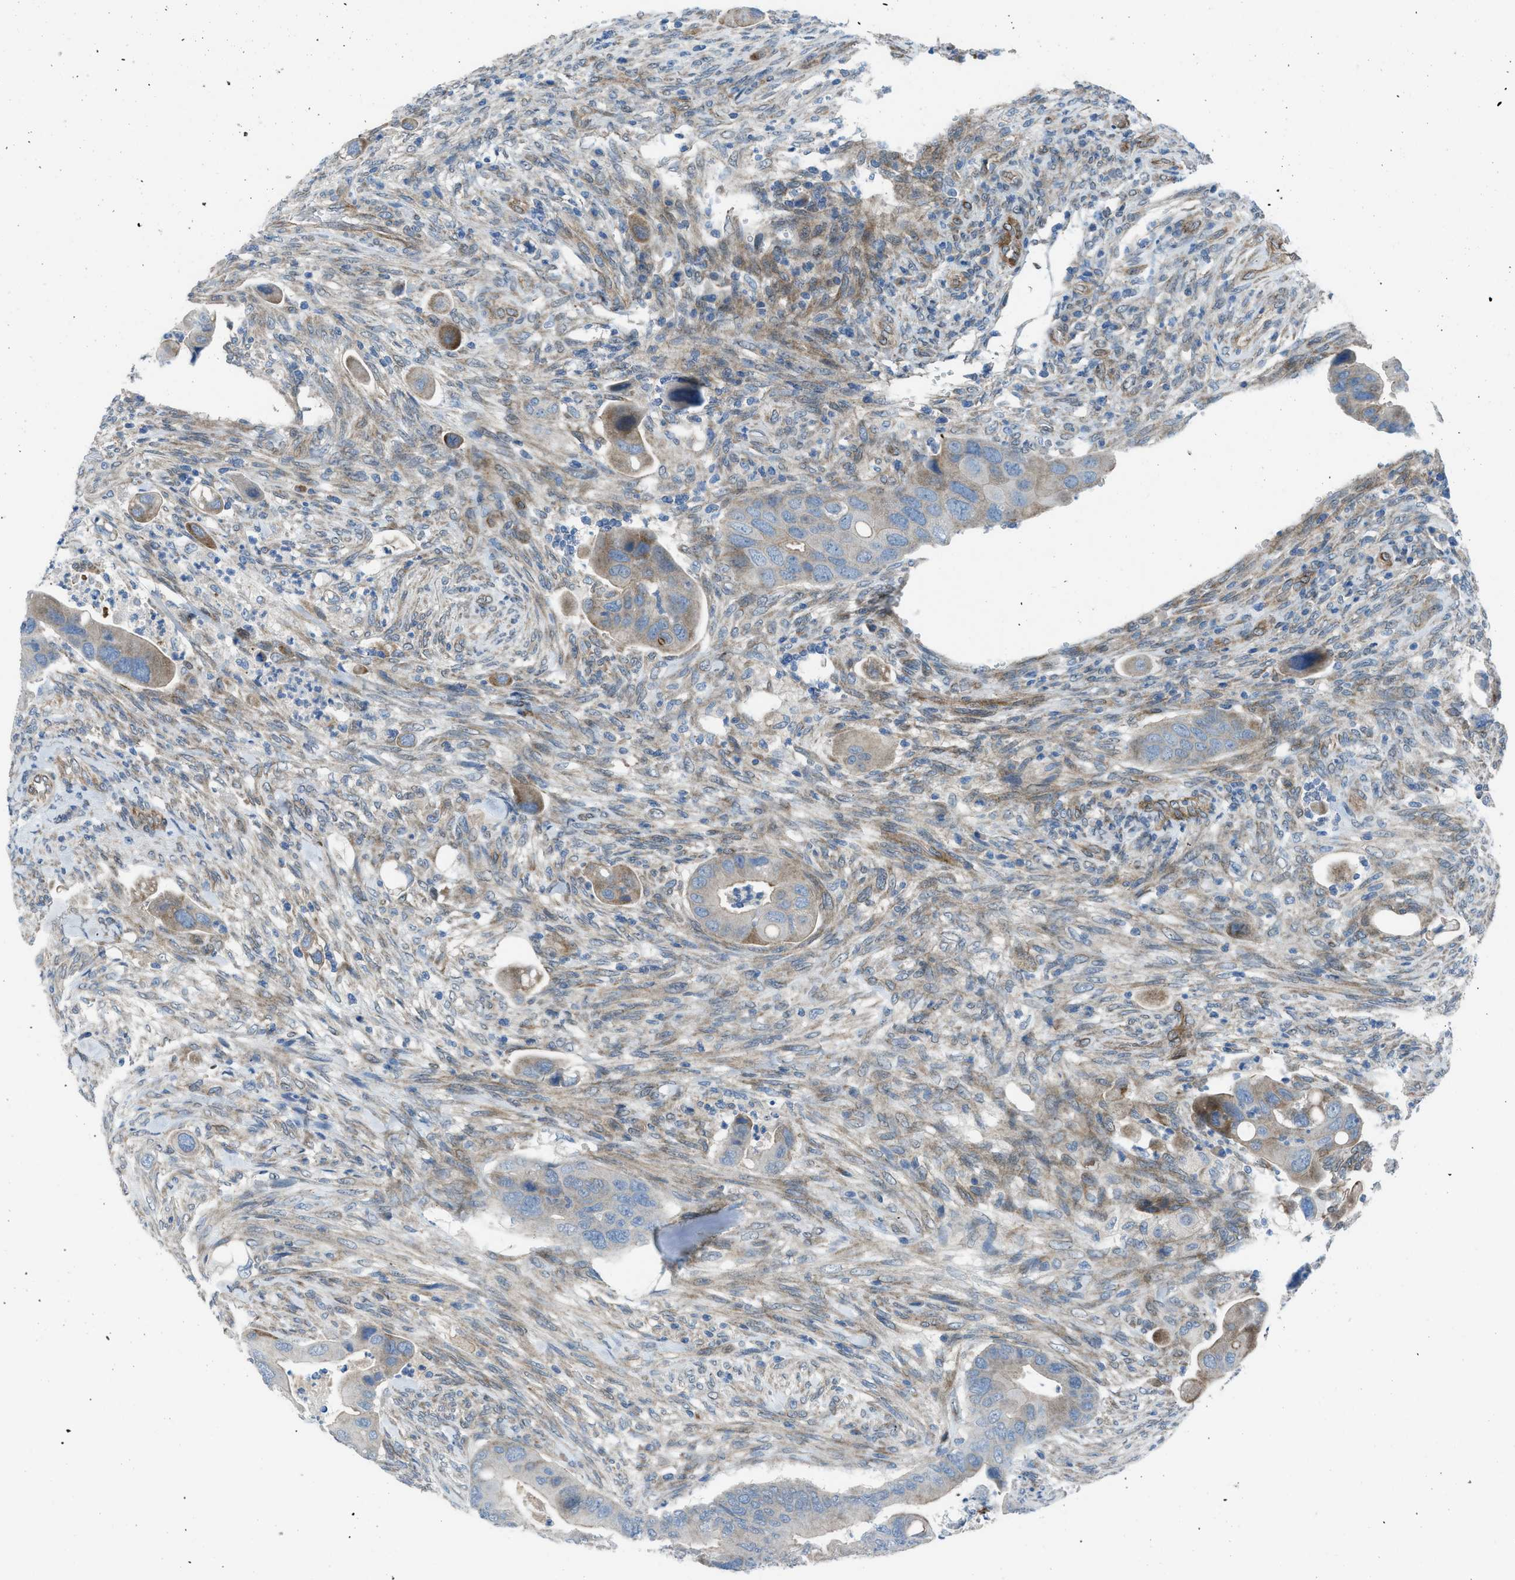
{"staining": {"intensity": "moderate", "quantity": "25%-75%", "location": "cytoplasmic/membranous"}, "tissue": "colorectal cancer", "cell_type": "Tumor cells", "image_type": "cancer", "snomed": [{"axis": "morphology", "description": "Adenocarcinoma, NOS"}, {"axis": "topography", "description": "Rectum"}], "caption": "Protein analysis of colorectal cancer (adenocarcinoma) tissue displays moderate cytoplasmic/membranous expression in about 25%-75% of tumor cells. (DAB IHC, brown staining for protein, blue staining for nuclei).", "gene": "PRKN", "patient": {"sex": "female", "age": 57}}